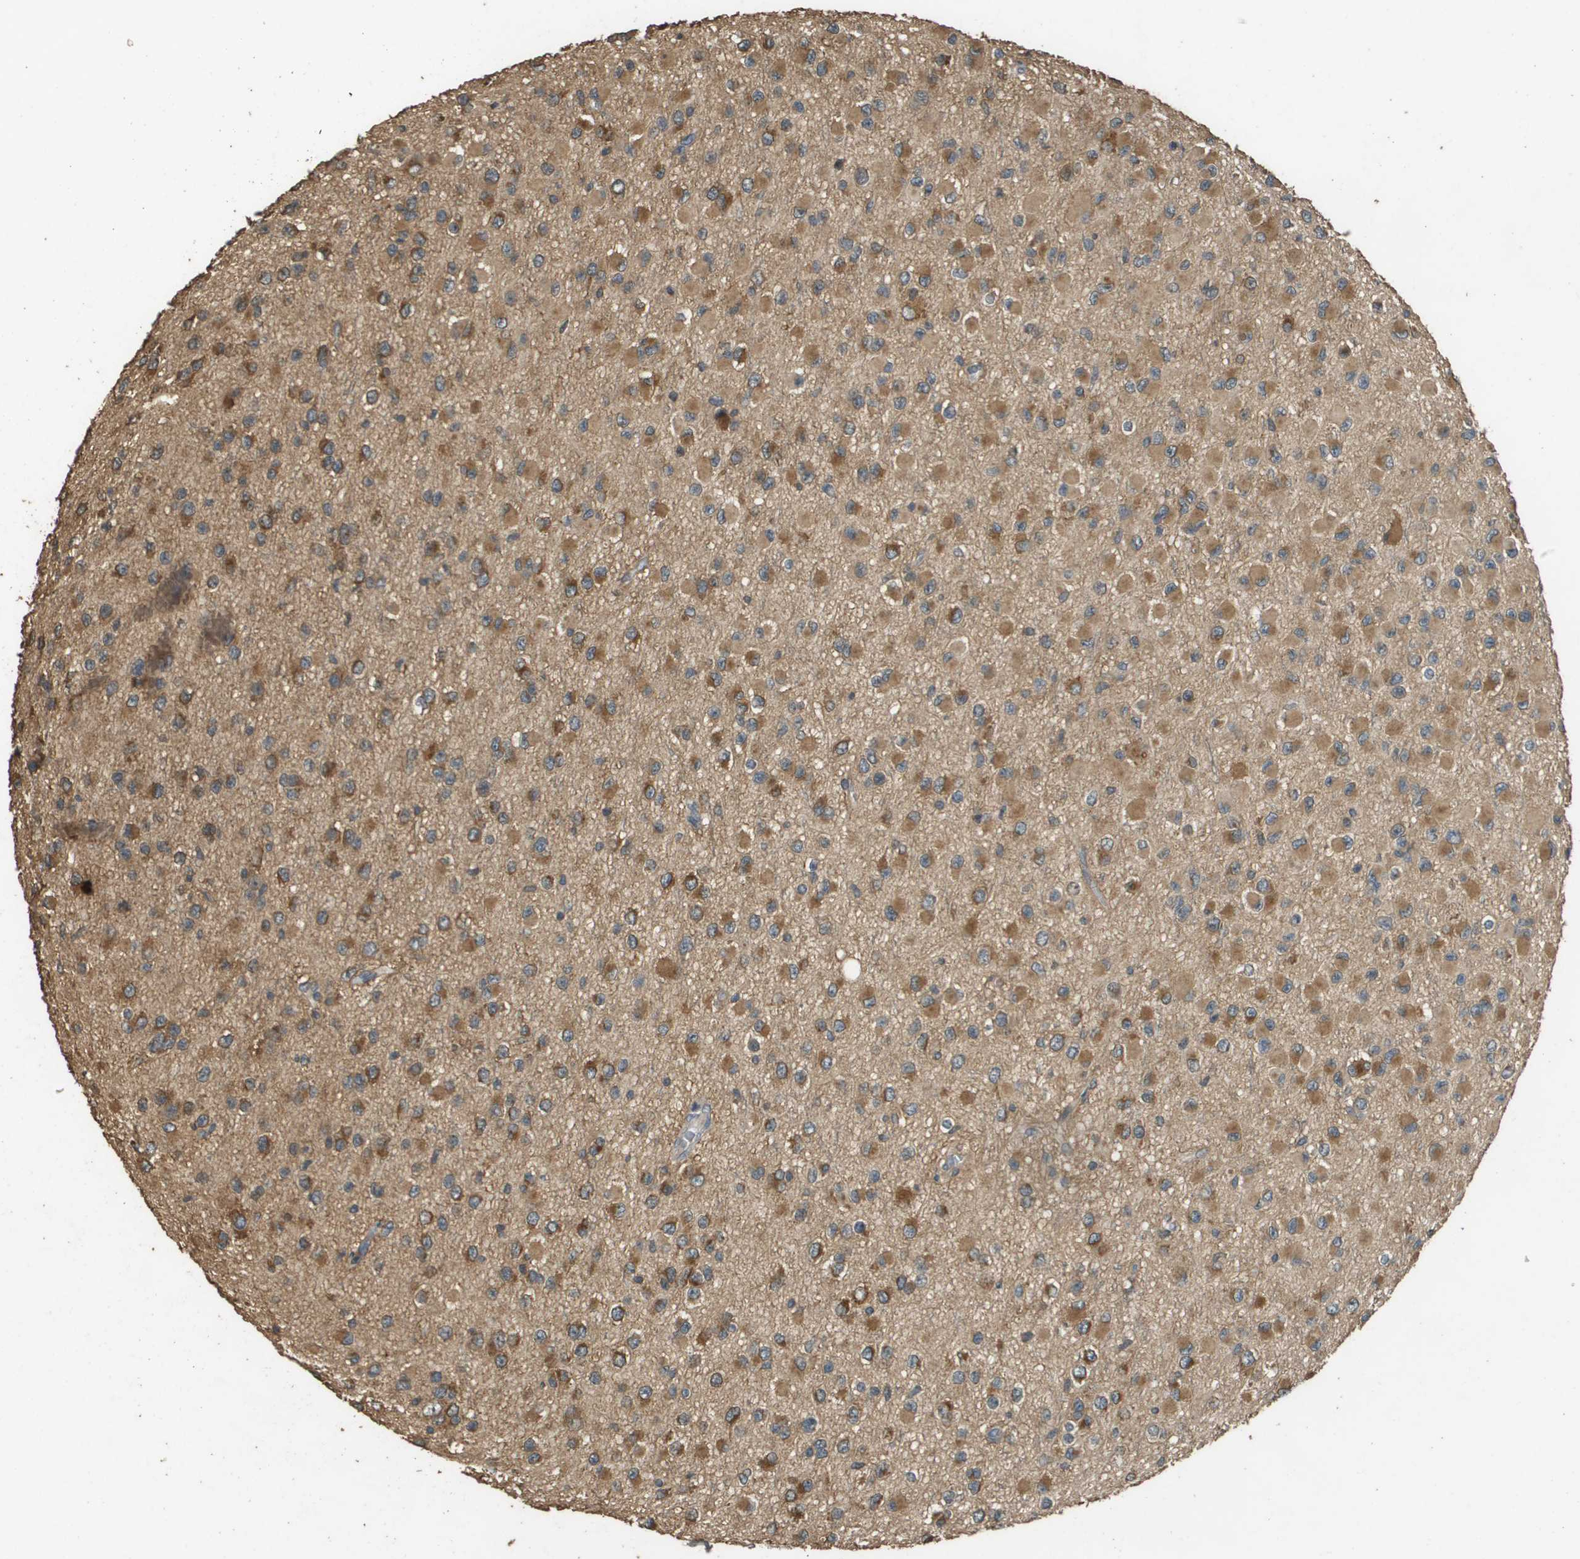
{"staining": {"intensity": "moderate", "quantity": ">75%", "location": "cytoplasmic/membranous"}, "tissue": "glioma", "cell_type": "Tumor cells", "image_type": "cancer", "snomed": [{"axis": "morphology", "description": "Glioma, malignant, Low grade"}, {"axis": "topography", "description": "Brain"}], "caption": "Immunohistochemistry (IHC) photomicrograph of human glioma stained for a protein (brown), which demonstrates medium levels of moderate cytoplasmic/membranous expression in approximately >75% of tumor cells.", "gene": "RAB6B", "patient": {"sex": "male", "age": 42}}